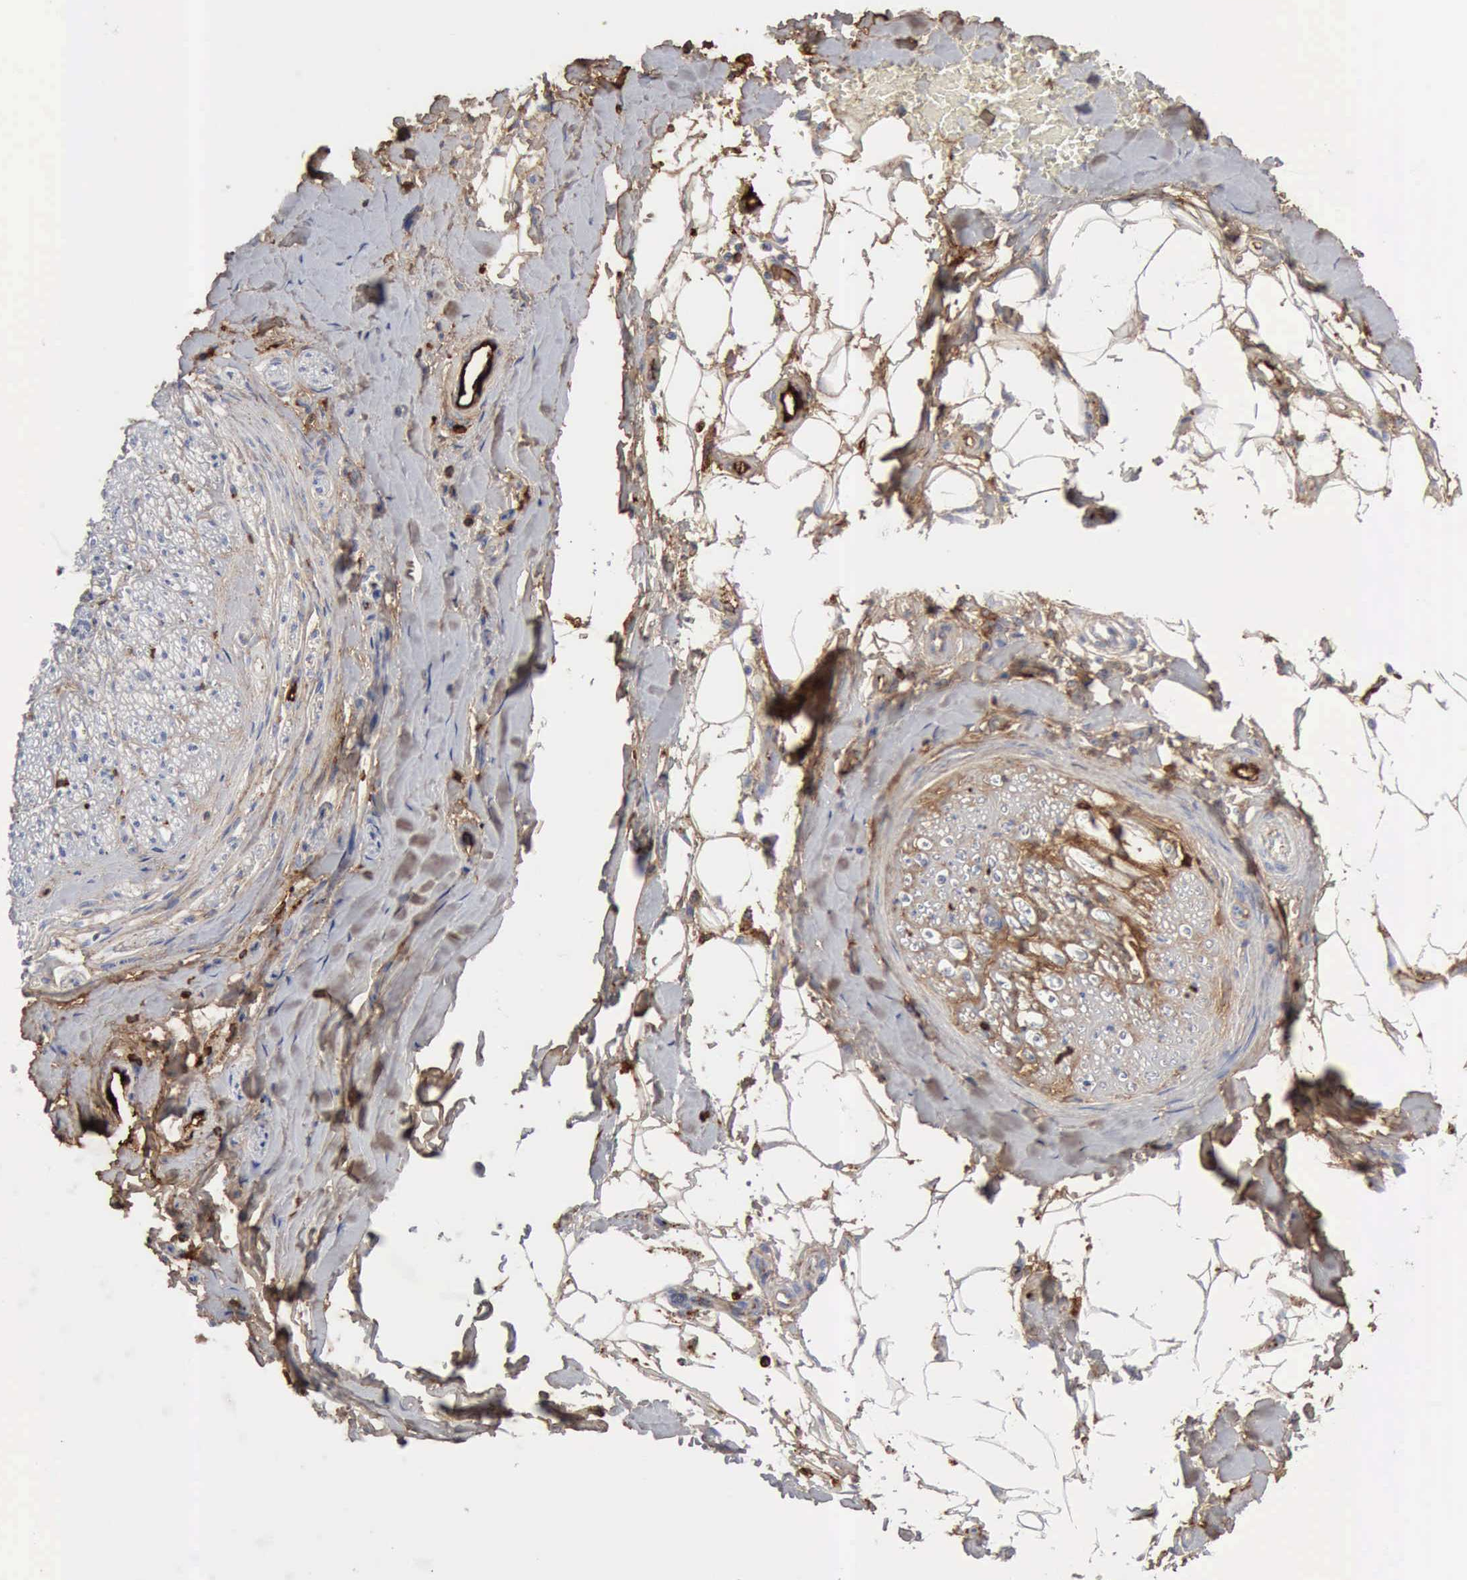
{"staining": {"intensity": "strong", "quantity": "25%-75%", "location": "cytoplasmic/membranous"}, "tissue": "adipose tissue", "cell_type": "Adipocytes", "image_type": "normal", "snomed": [{"axis": "morphology", "description": "Normal tissue, NOS"}, {"axis": "morphology", "description": "Squamous cell carcinoma, NOS"}, {"axis": "topography", "description": "Skin"}, {"axis": "topography", "description": "Peripheral nerve tissue"}], "caption": "High-power microscopy captured an immunohistochemistry (IHC) histopathology image of normal adipose tissue, revealing strong cytoplasmic/membranous staining in approximately 25%-75% of adipocytes.", "gene": "C4BPA", "patient": {"sex": "male", "age": 83}}